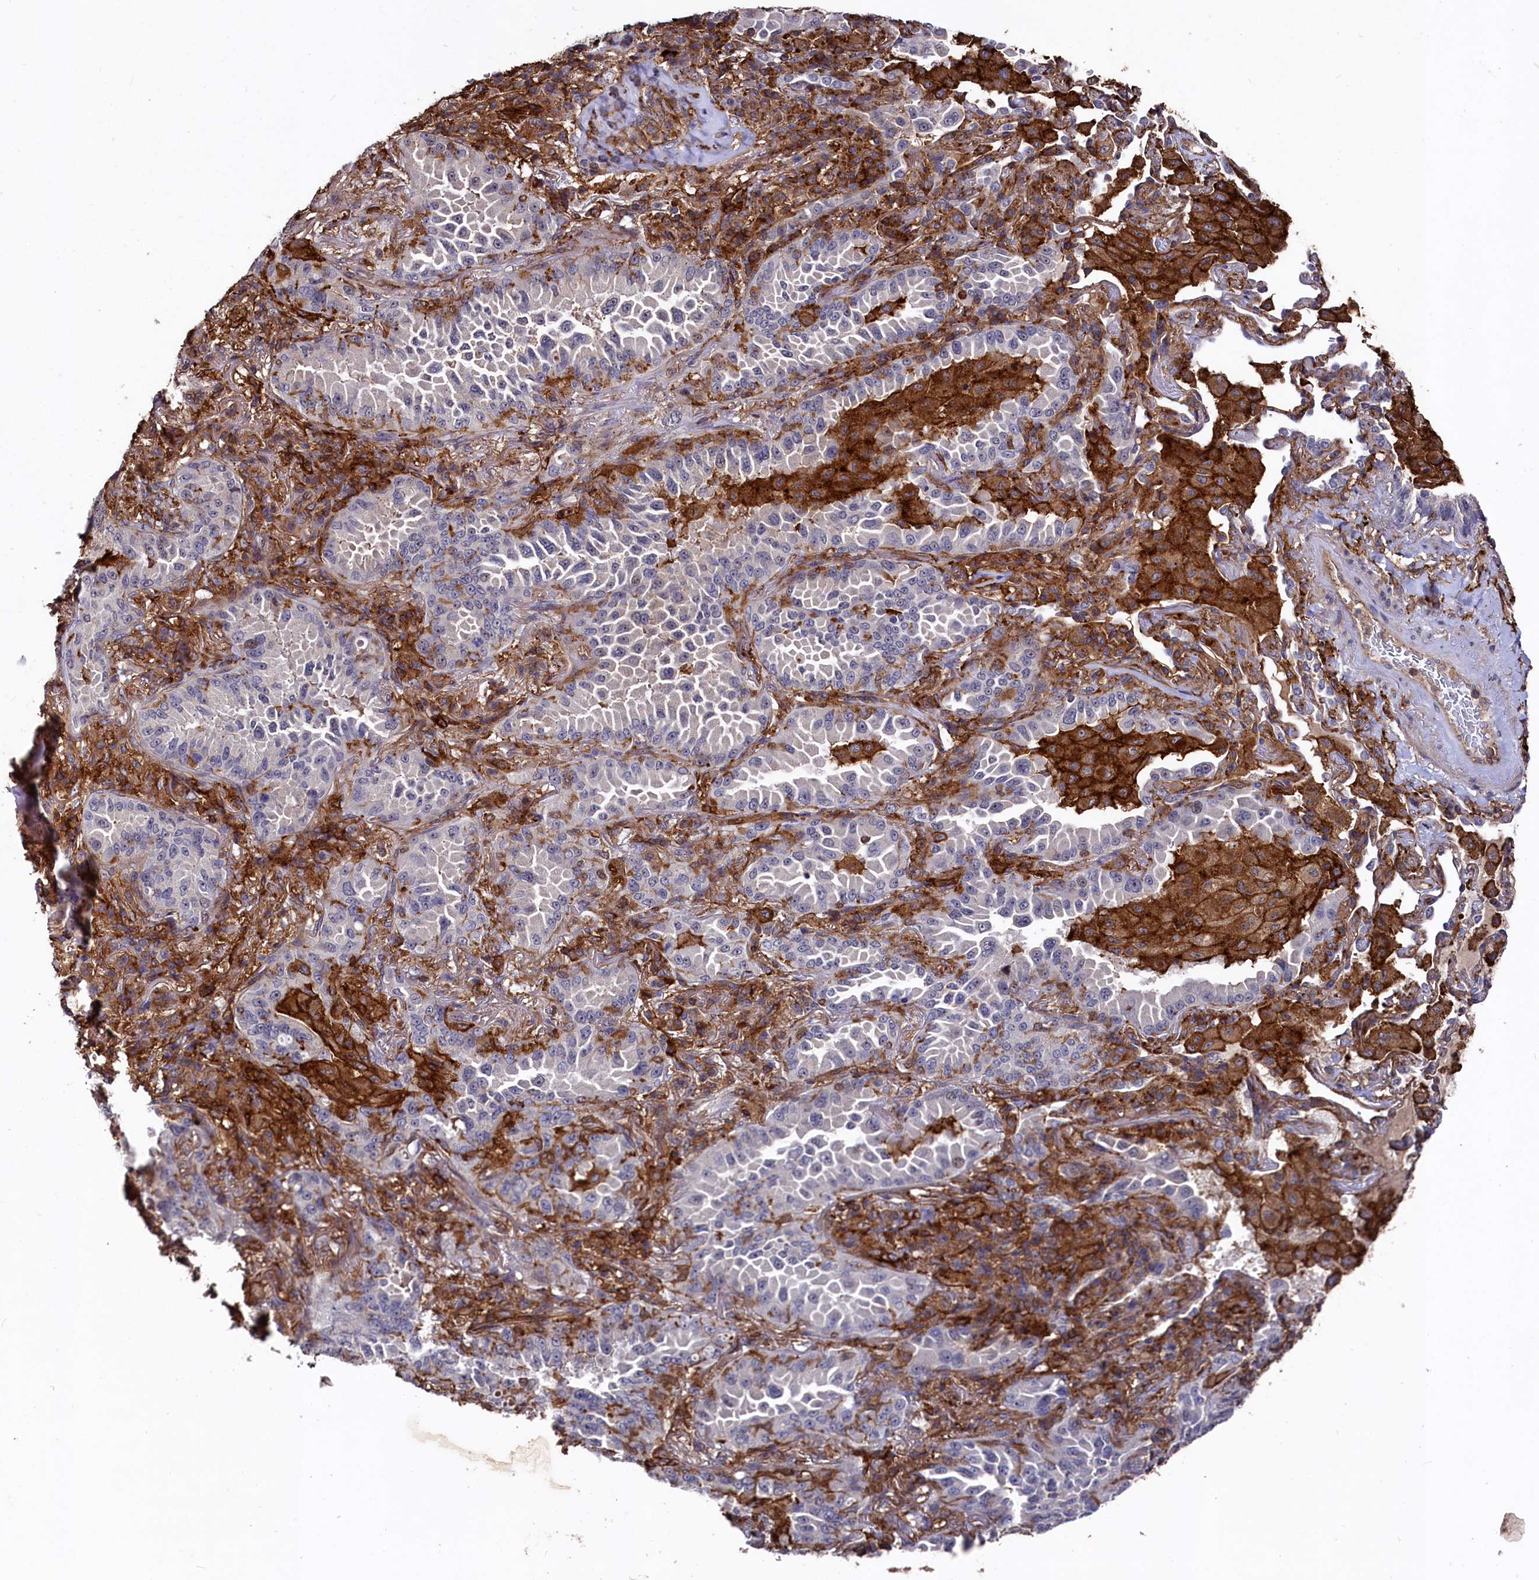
{"staining": {"intensity": "negative", "quantity": "none", "location": "none"}, "tissue": "lung cancer", "cell_type": "Tumor cells", "image_type": "cancer", "snomed": [{"axis": "morphology", "description": "Adenocarcinoma, NOS"}, {"axis": "topography", "description": "Lung"}], "caption": "Immunohistochemistry (IHC) image of human lung cancer (adenocarcinoma) stained for a protein (brown), which demonstrates no positivity in tumor cells.", "gene": "PLEKHO2", "patient": {"sex": "female", "age": 69}}